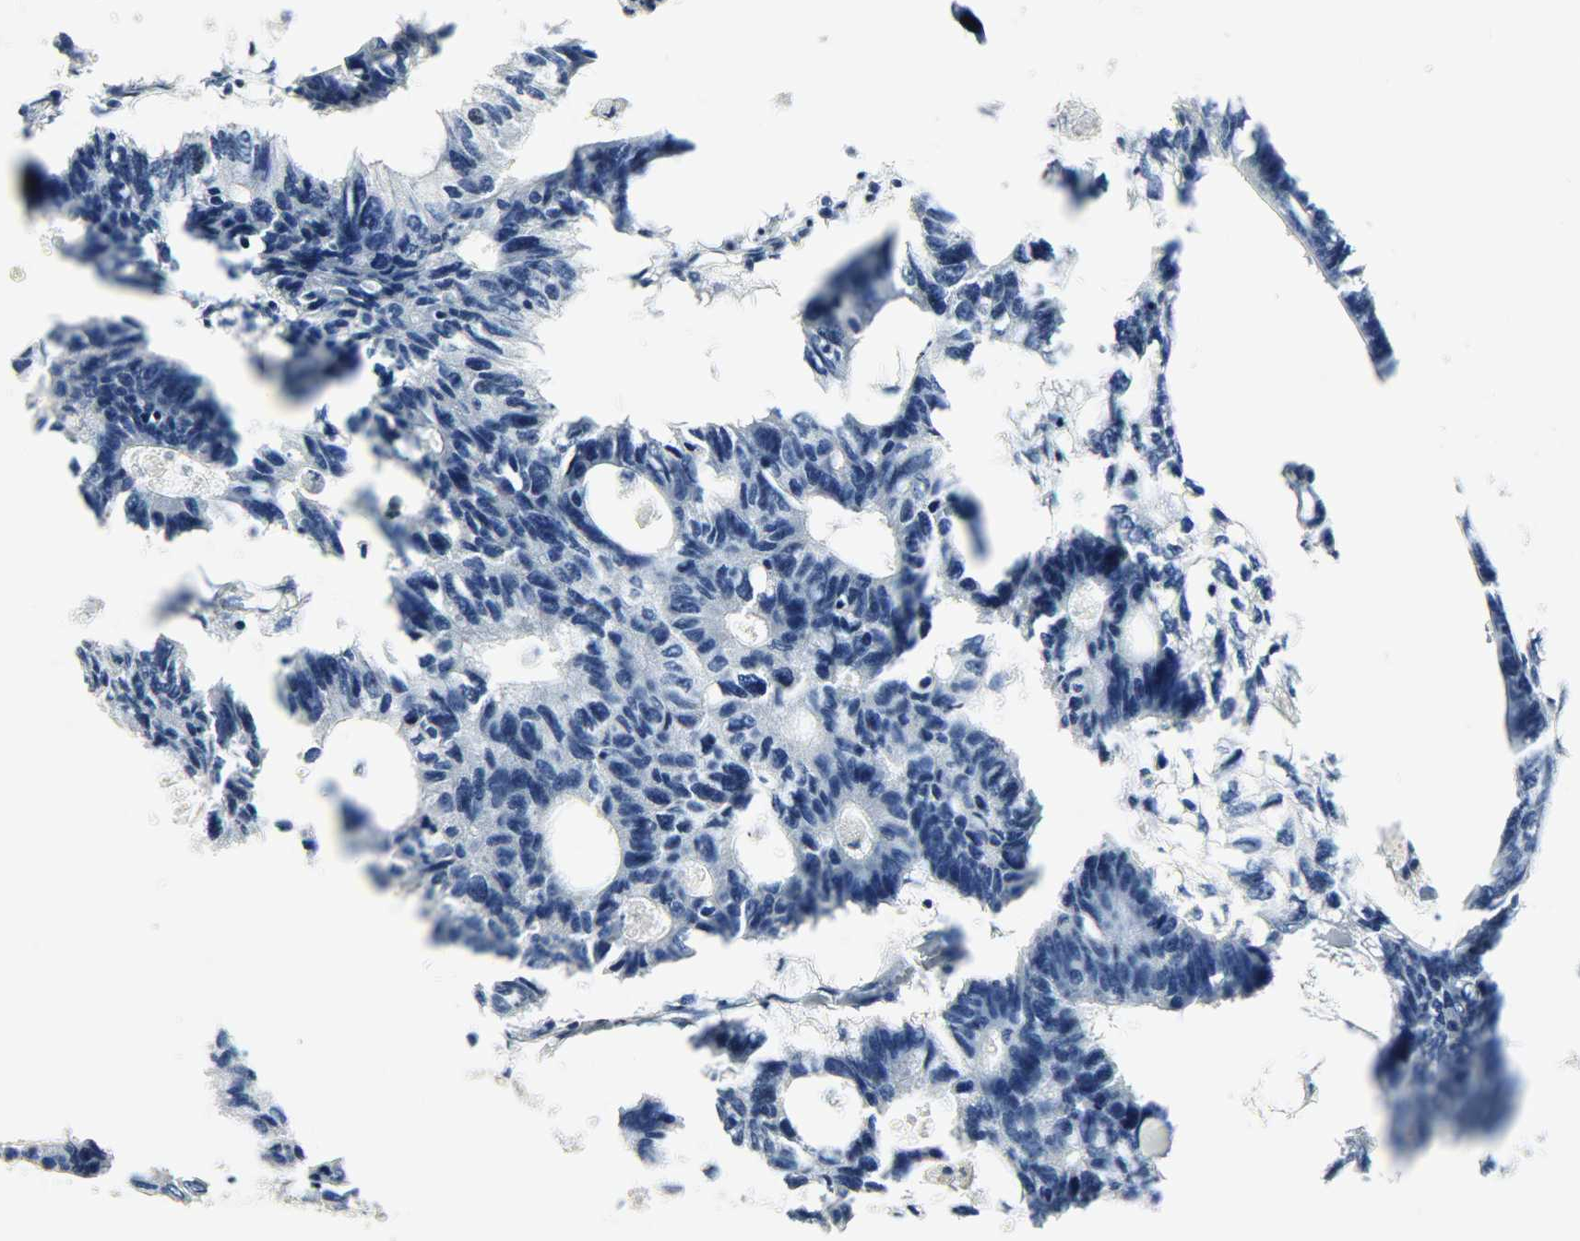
{"staining": {"intensity": "negative", "quantity": "none", "location": "none"}, "tissue": "colorectal cancer", "cell_type": "Tumor cells", "image_type": "cancer", "snomed": [{"axis": "morphology", "description": "Adenocarcinoma, NOS"}, {"axis": "topography", "description": "Colon"}], "caption": "Immunohistochemical staining of human colorectal cancer (adenocarcinoma) demonstrates no significant positivity in tumor cells. The staining was performed using DAB (3,3'-diaminobenzidine) to visualize the protein expression in brown, while the nuclei were stained in blue with hematoxylin (Magnification: 20x).", "gene": "HELLS", "patient": {"sex": "female", "age": 55}}